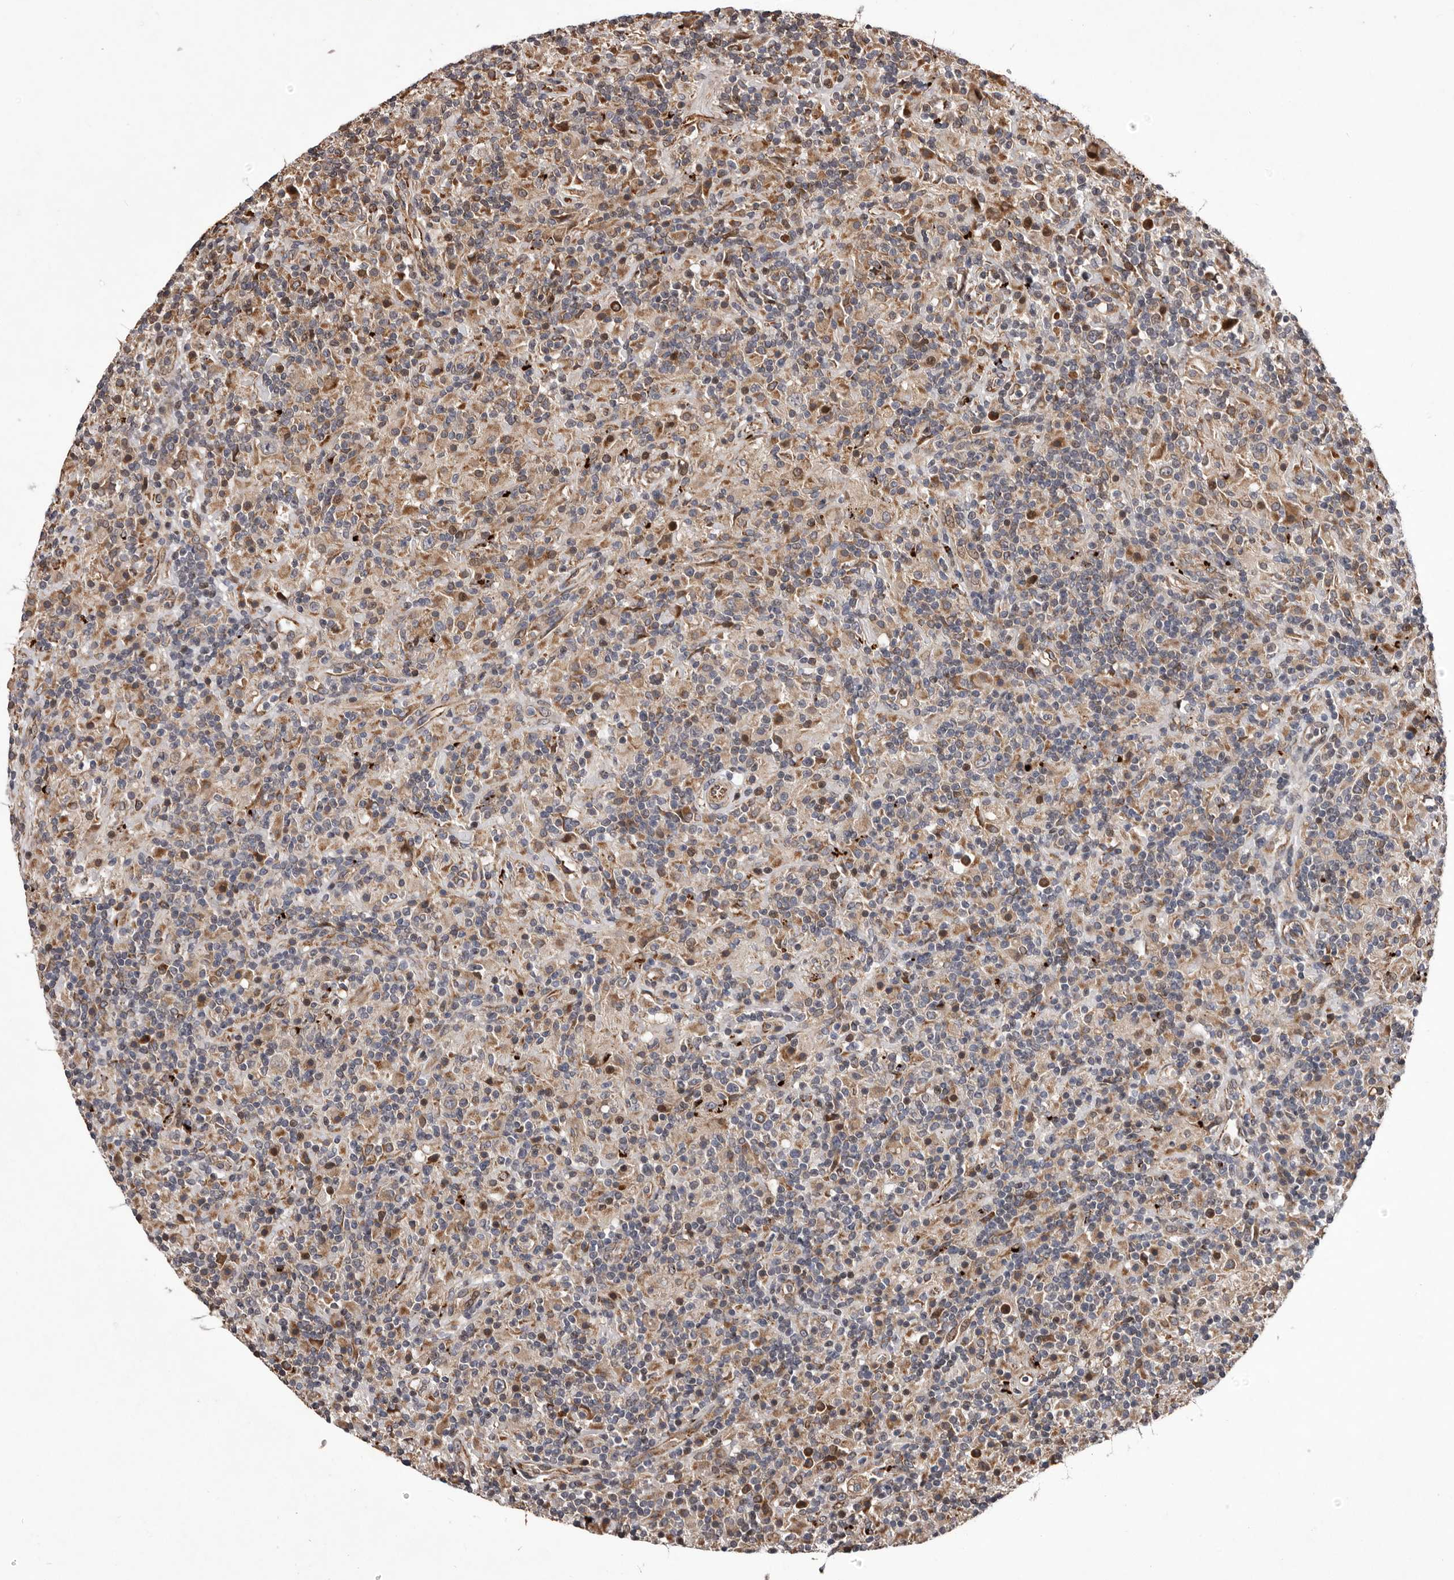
{"staining": {"intensity": "weak", "quantity": ">75%", "location": "cytoplasmic/membranous"}, "tissue": "lymphoma", "cell_type": "Tumor cells", "image_type": "cancer", "snomed": [{"axis": "morphology", "description": "Hodgkin's disease, NOS"}, {"axis": "topography", "description": "Lymph node"}], "caption": "Protein expression analysis of human Hodgkin's disease reveals weak cytoplasmic/membranous expression in approximately >75% of tumor cells. Using DAB (brown) and hematoxylin (blue) stains, captured at high magnification using brightfield microscopy.", "gene": "GADD45B", "patient": {"sex": "male", "age": 70}}